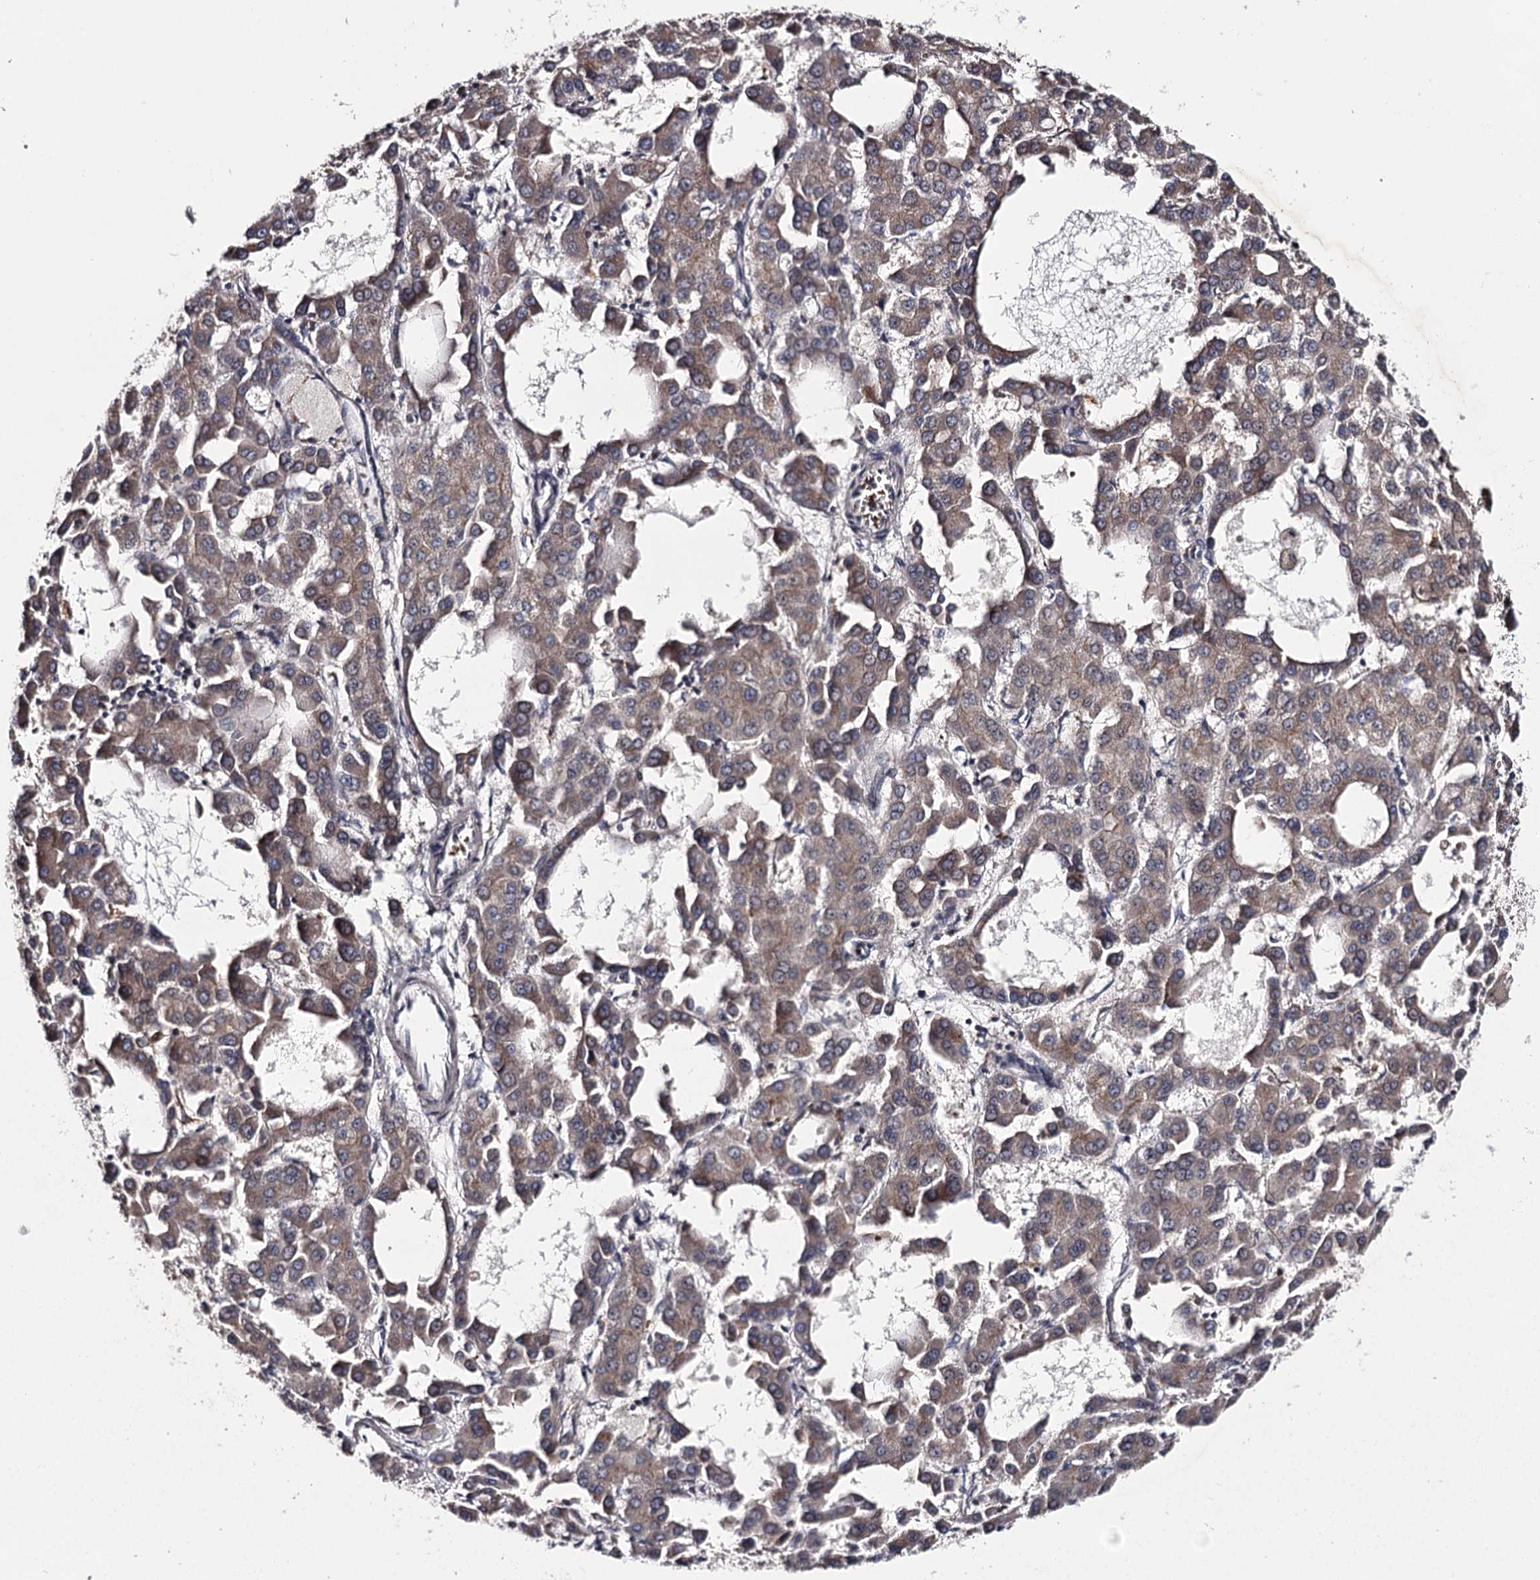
{"staining": {"intensity": "weak", "quantity": ">75%", "location": "cytoplasmic/membranous,nuclear"}, "tissue": "liver cancer", "cell_type": "Tumor cells", "image_type": "cancer", "snomed": [{"axis": "morphology", "description": "Carcinoma, Hepatocellular, NOS"}, {"axis": "topography", "description": "Liver"}], "caption": "This is an image of IHC staining of liver cancer, which shows weak expression in the cytoplasmic/membranous and nuclear of tumor cells.", "gene": "RASSF6", "patient": {"sex": "male", "age": 47}}